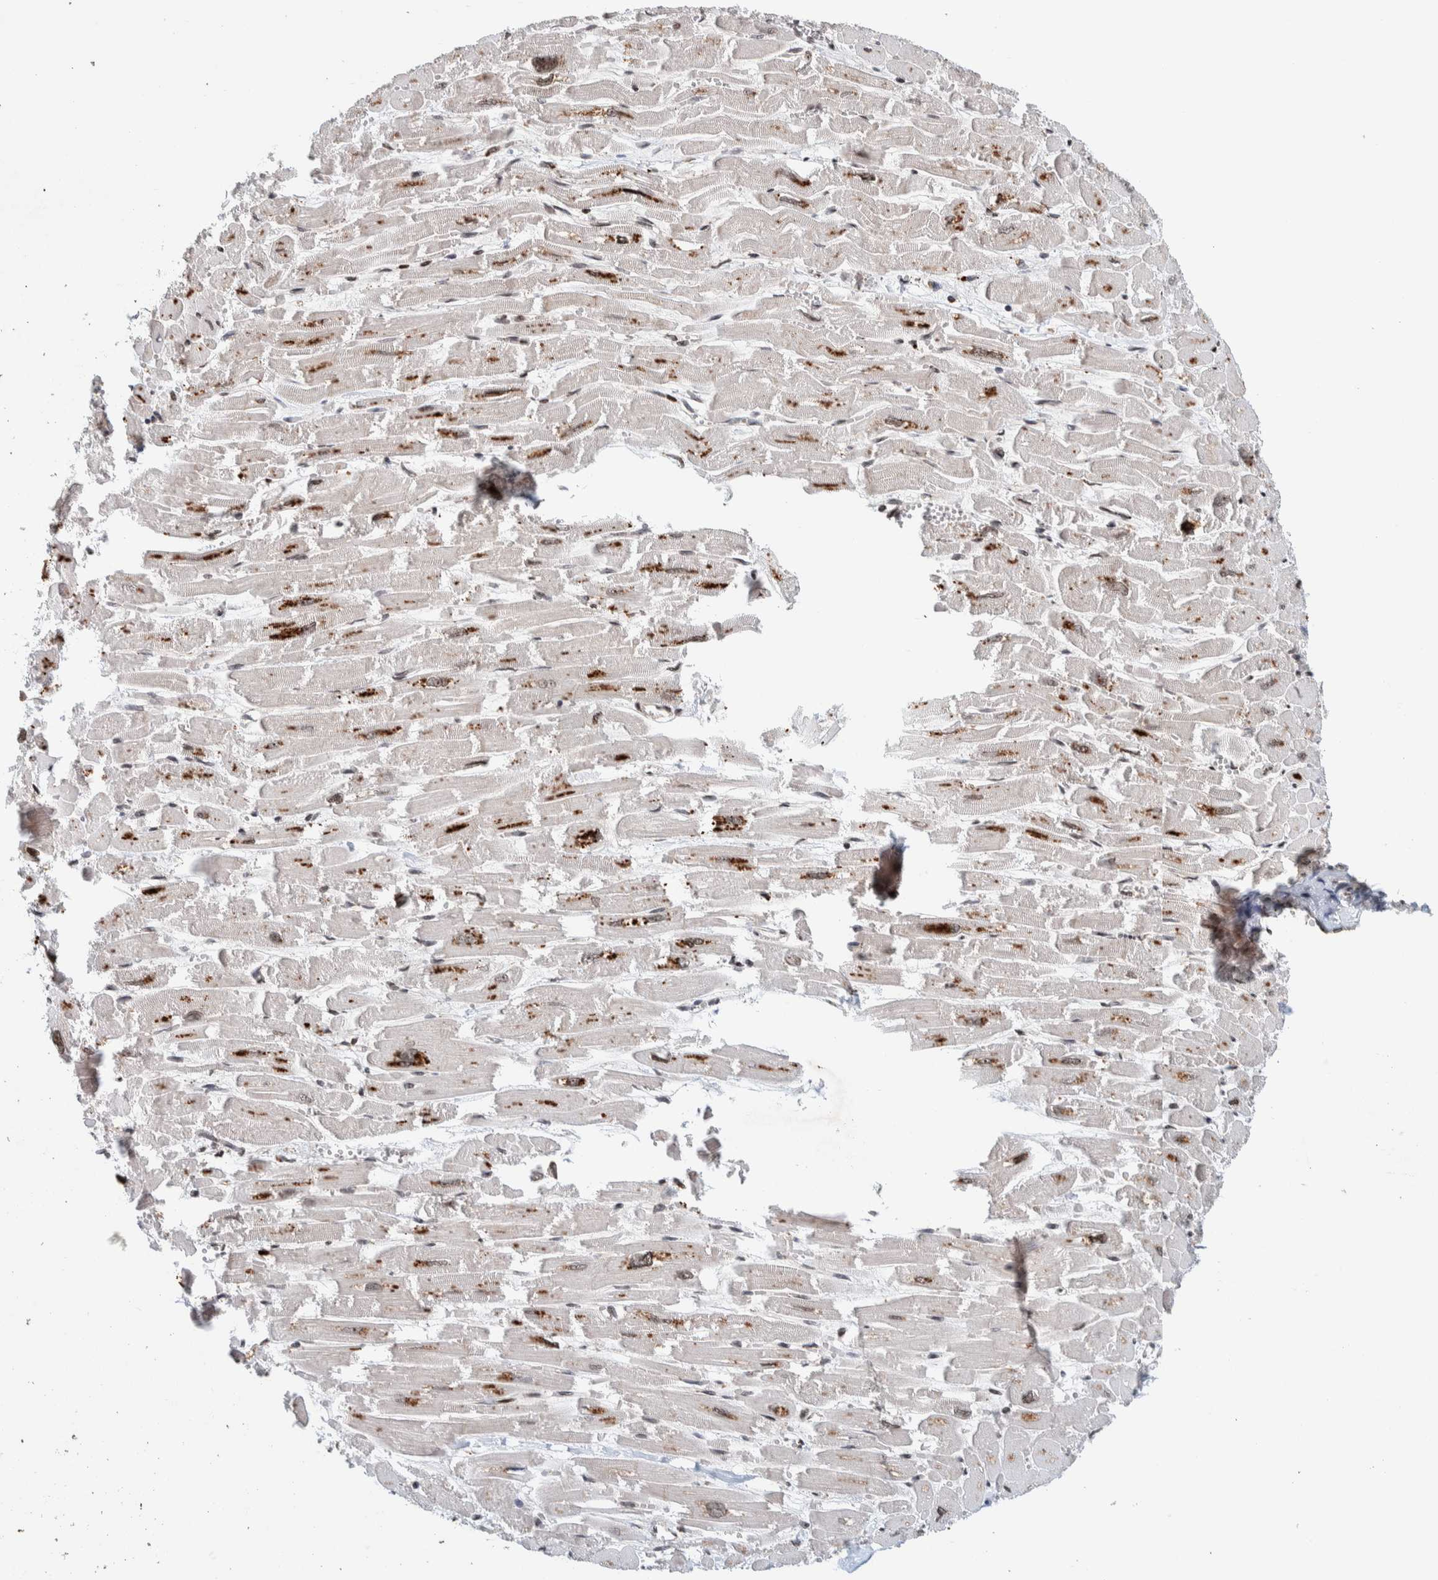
{"staining": {"intensity": "moderate", "quantity": "25%-75%", "location": "cytoplasmic/membranous"}, "tissue": "heart muscle", "cell_type": "Cardiomyocytes", "image_type": "normal", "snomed": [{"axis": "morphology", "description": "Normal tissue, NOS"}, {"axis": "topography", "description": "Heart"}], "caption": "A histopathology image showing moderate cytoplasmic/membranous expression in approximately 25%-75% of cardiomyocytes in benign heart muscle, as visualized by brown immunohistochemical staining.", "gene": "CCDC182", "patient": {"sex": "male", "age": 54}}